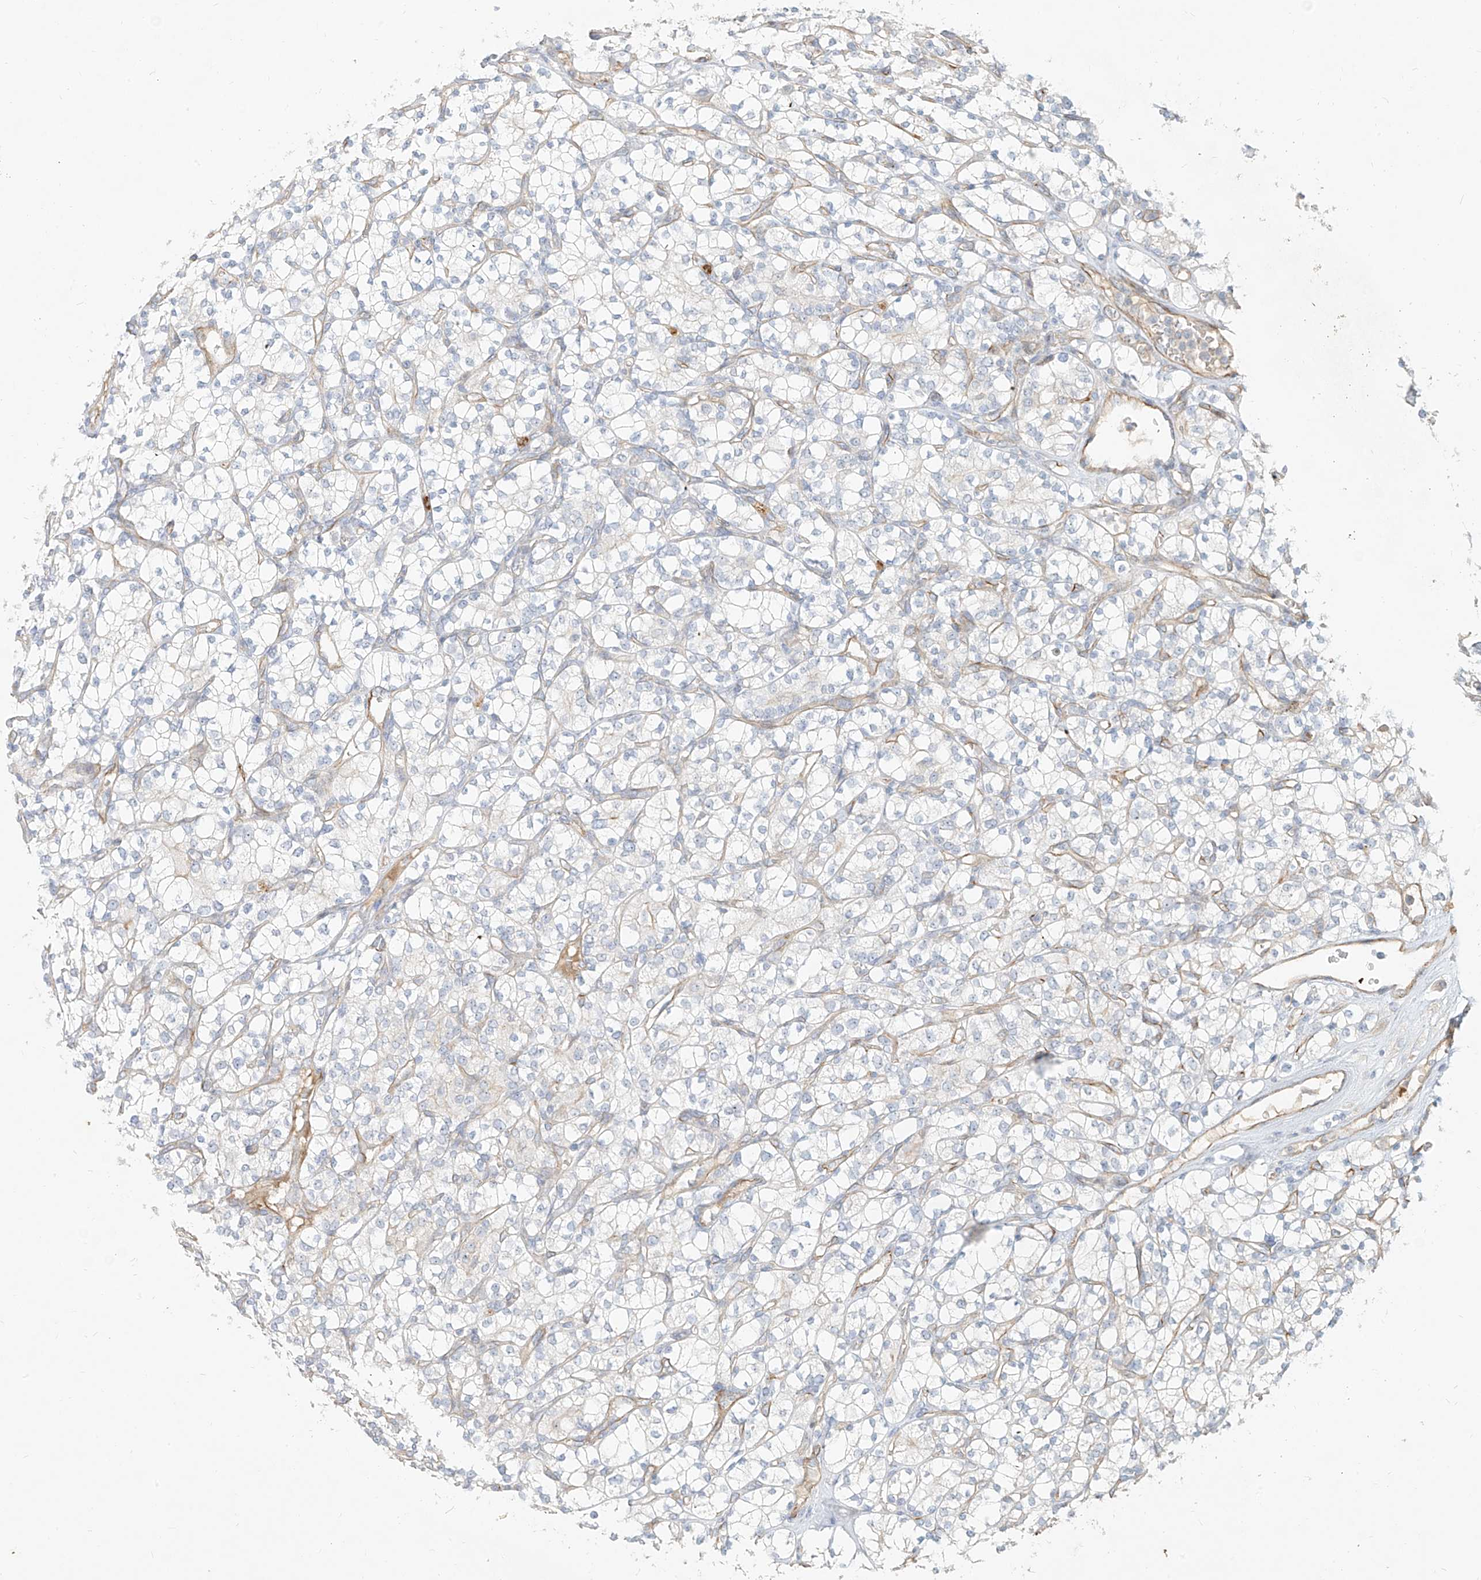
{"staining": {"intensity": "negative", "quantity": "none", "location": "none"}, "tissue": "renal cancer", "cell_type": "Tumor cells", "image_type": "cancer", "snomed": [{"axis": "morphology", "description": "Adenocarcinoma, NOS"}, {"axis": "topography", "description": "Kidney"}], "caption": "Immunohistochemistry histopathology image of renal adenocarcinoma stained for a protein (brown), which demonstrates no staining in tumor cells.", "gene": "C2orf42", "patient": {"sex": "male", "age": 77}}